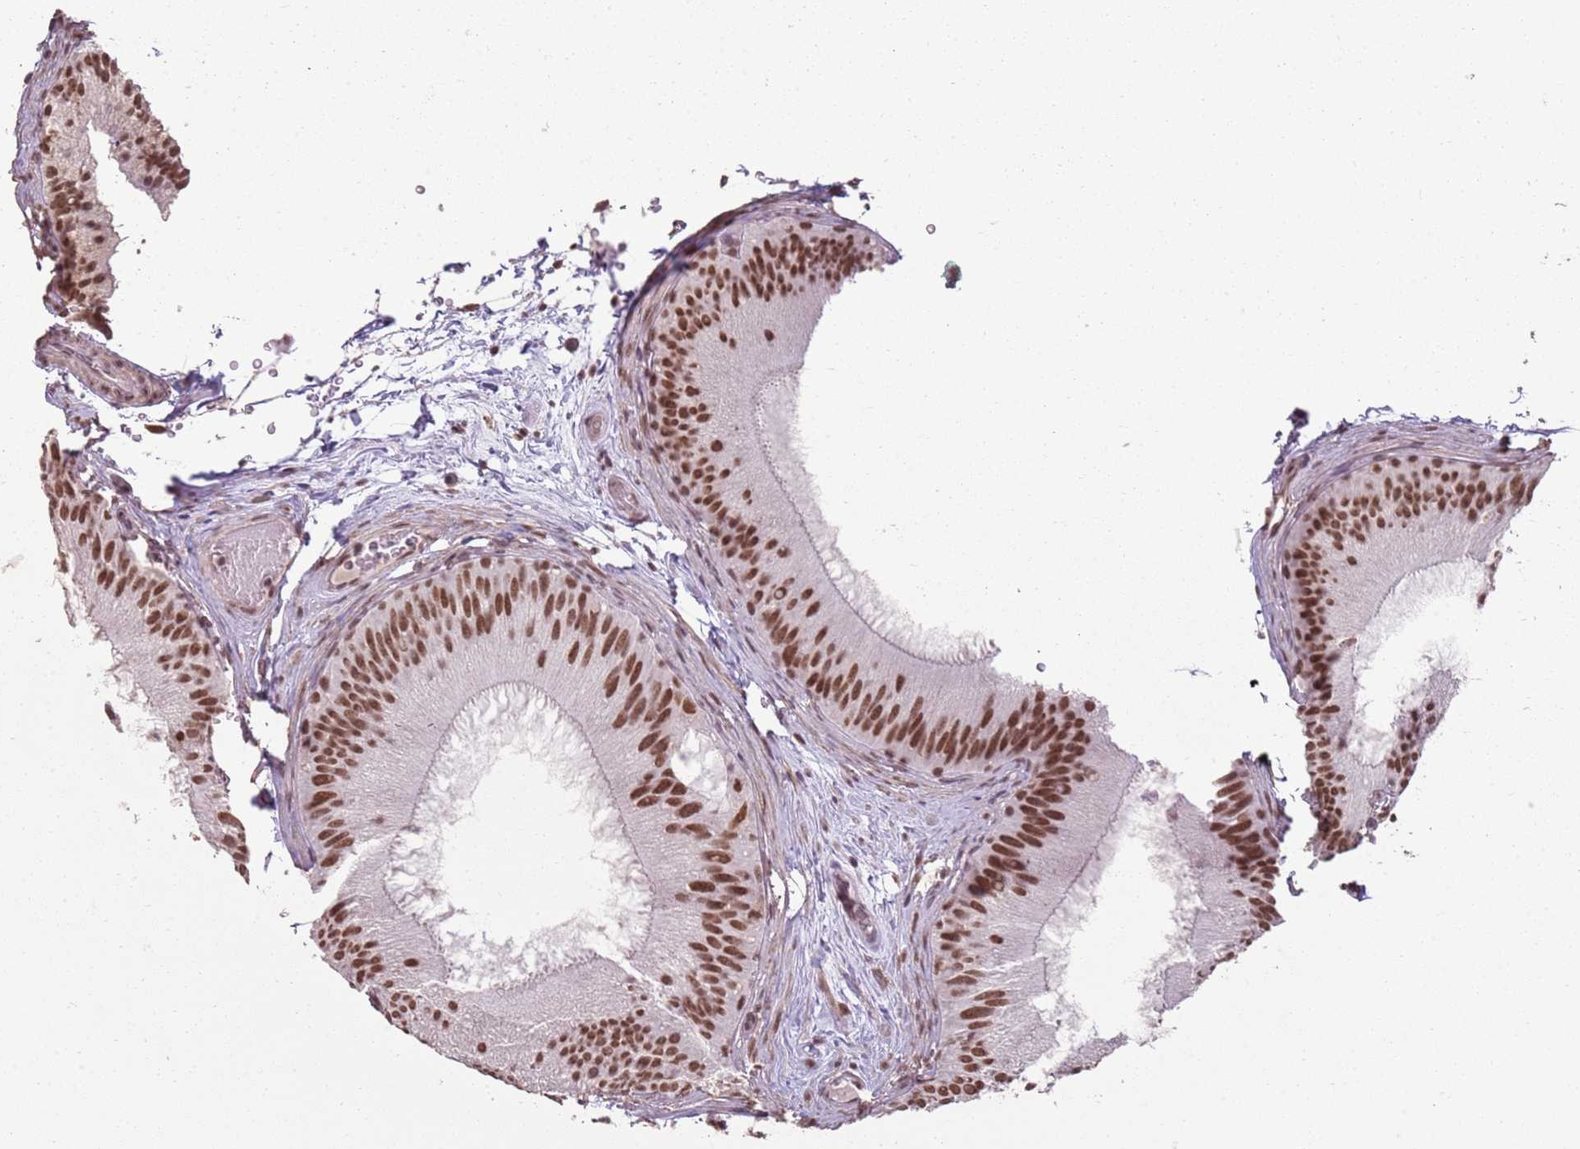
{"staining": {"intensity": "moderate", "quantity": ">75%", "location": "nuclear"}, "tissue": "epididymis", "cell_type": "Glandular cells", "image_type": "normal", "snomed": [{"axis": "morphology", "description": "Normal tissue, NOS"}, {"axis": "topography", "description": "Epididymis"}], "caption": "The image shows immunohistochemical staining of unremarkable epididymis. There is moderate nuclear positivity is present in approximately >75% of glandular cells. The protein is stained brown, and the nuclei are stained in blue (DAB (3,3'-diaminobenzidine) IHC with brightfield microscopy, high magnification).", "gene": "ARL14EP", "patient": {"sex": "male", "age": 45}}